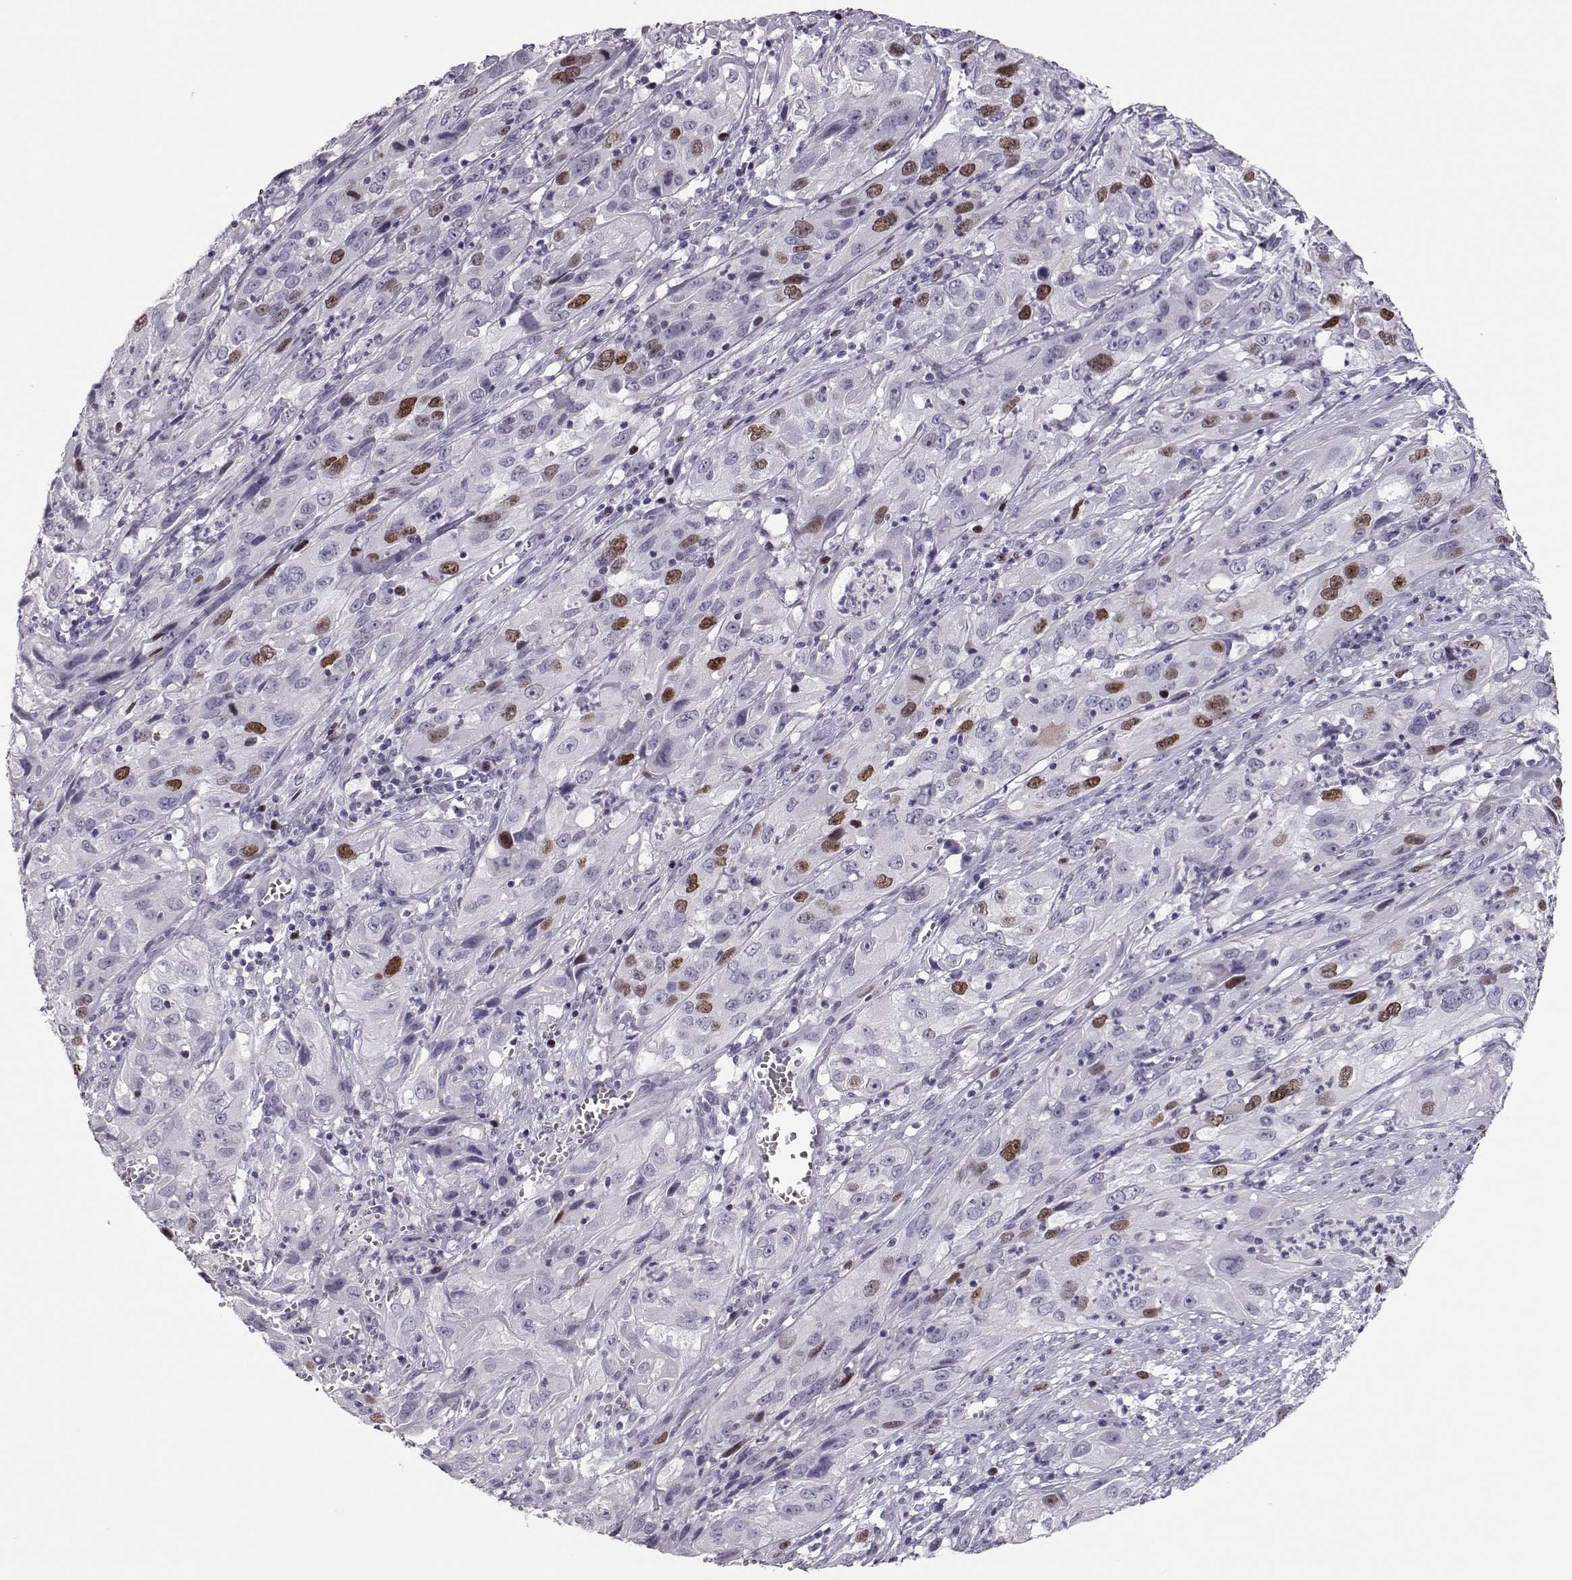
{"staining": {"intensity": "strong", "quantity": "<25%", "location": "nuclear"}, "tissue": "cervical cancer", "cell_type": "Tumor cells", "image_type": "cancer", "snomed": [{"axis": "morphology", "description": "Squamous cell carcinoma, NOS"}, {"axis": "topography", "description": "Cervix"}], "caption": "Tumor cells exhibit medium levels of strong nuclear expression in about <25% of cells in human squamous cell carcinoma (cervical).", "gene": "SGO1", "patient": {"sex": "female", "age": 32}}